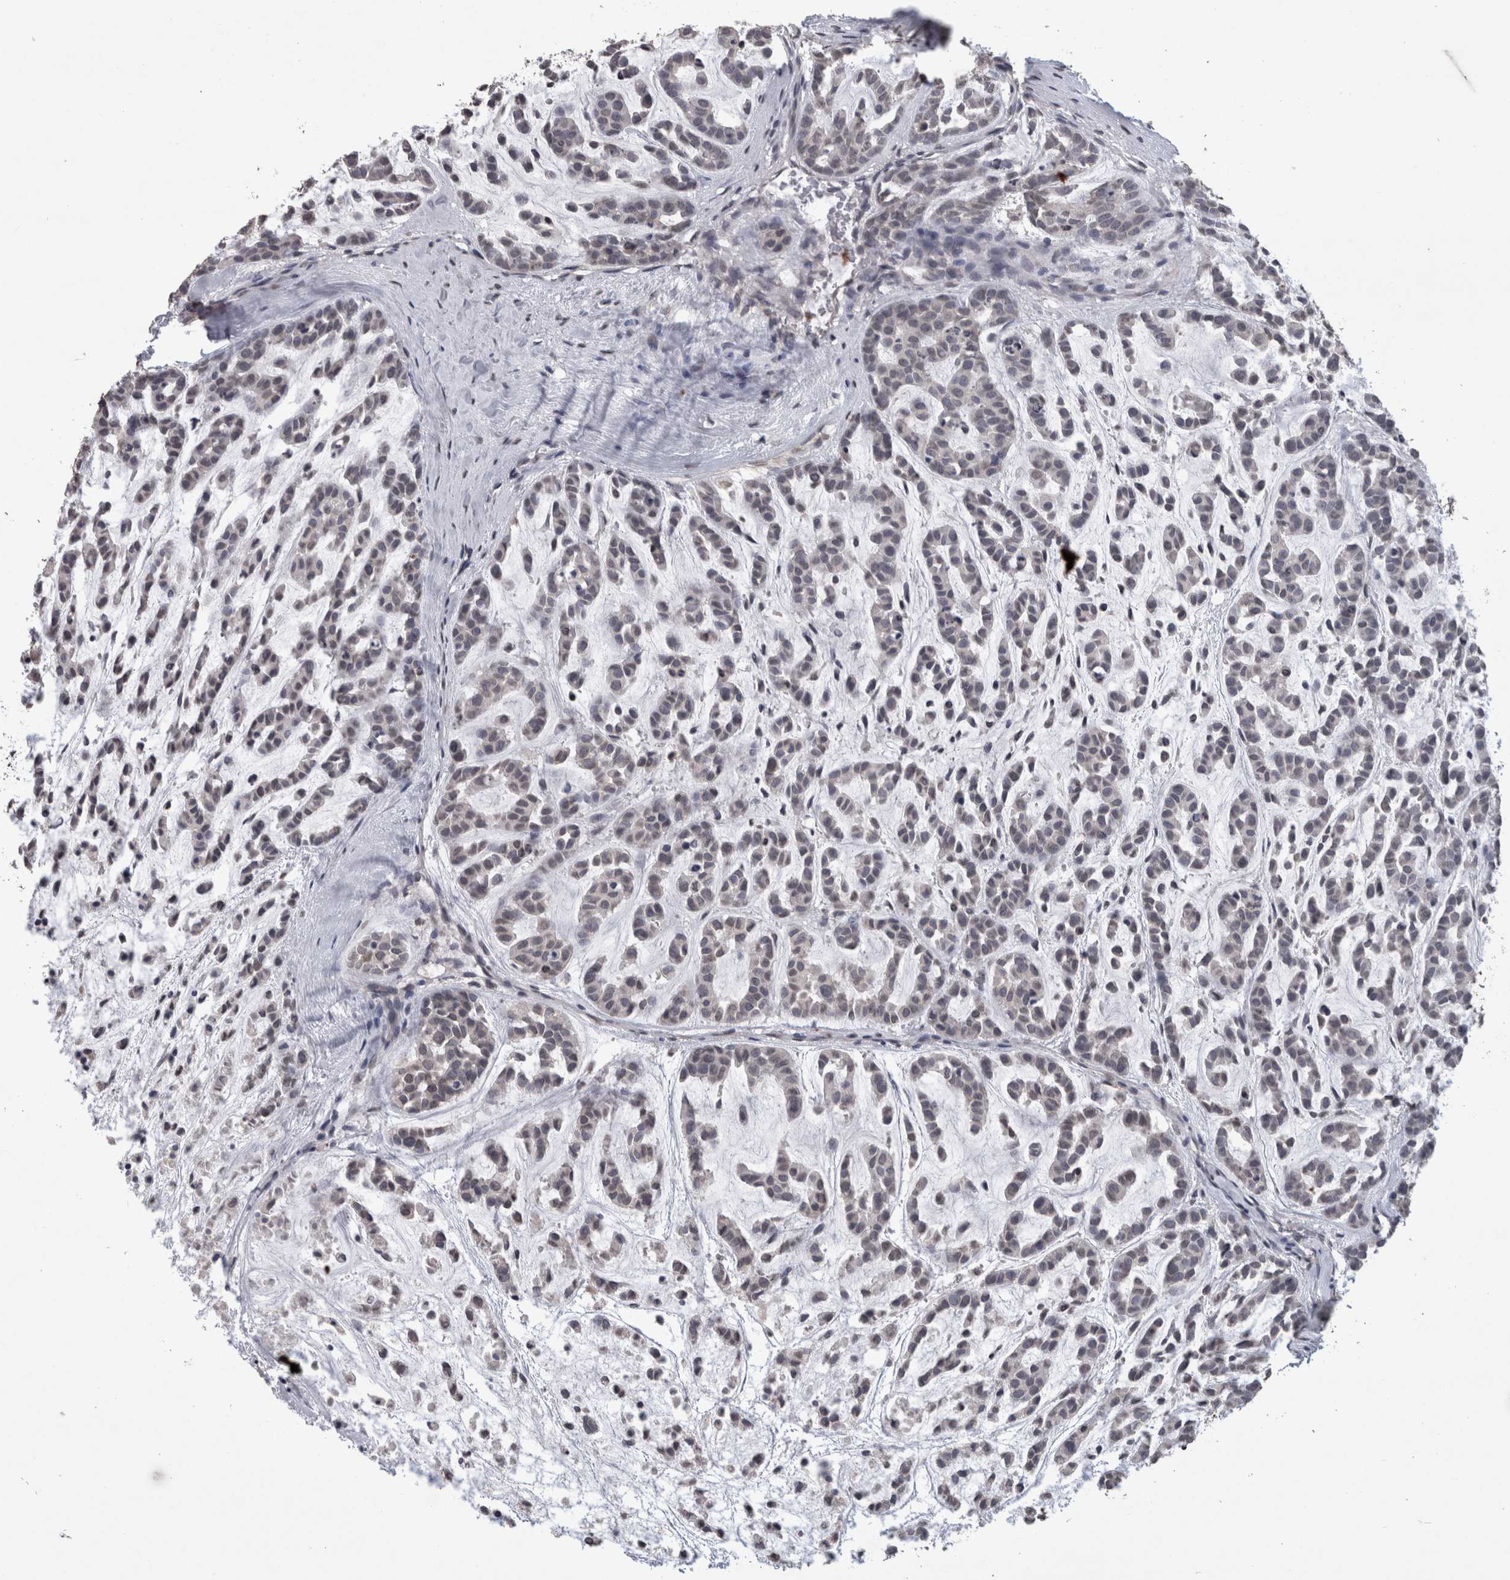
{"staining": {"intensity": "negative", "quantity": "none", "location": "none"}, "tissue": "head and neck cancer", "cell_type": "Tumor cells", "image_type": "cancer", "snomed": [{"axis": "morphology", "description": "Adenocarcinoma, NOS"}, {"axis": "morphology", "description": "Adenoma, NOS"}, {"axis": "topography", "description": "Head-Neck"}], "caption": "Head and neck adenoma was stained to show a protein in brown. There is no significant positivity in tumor cells.", "gene": "PAX5", "patient": {"sex": "female", "age": 55}}